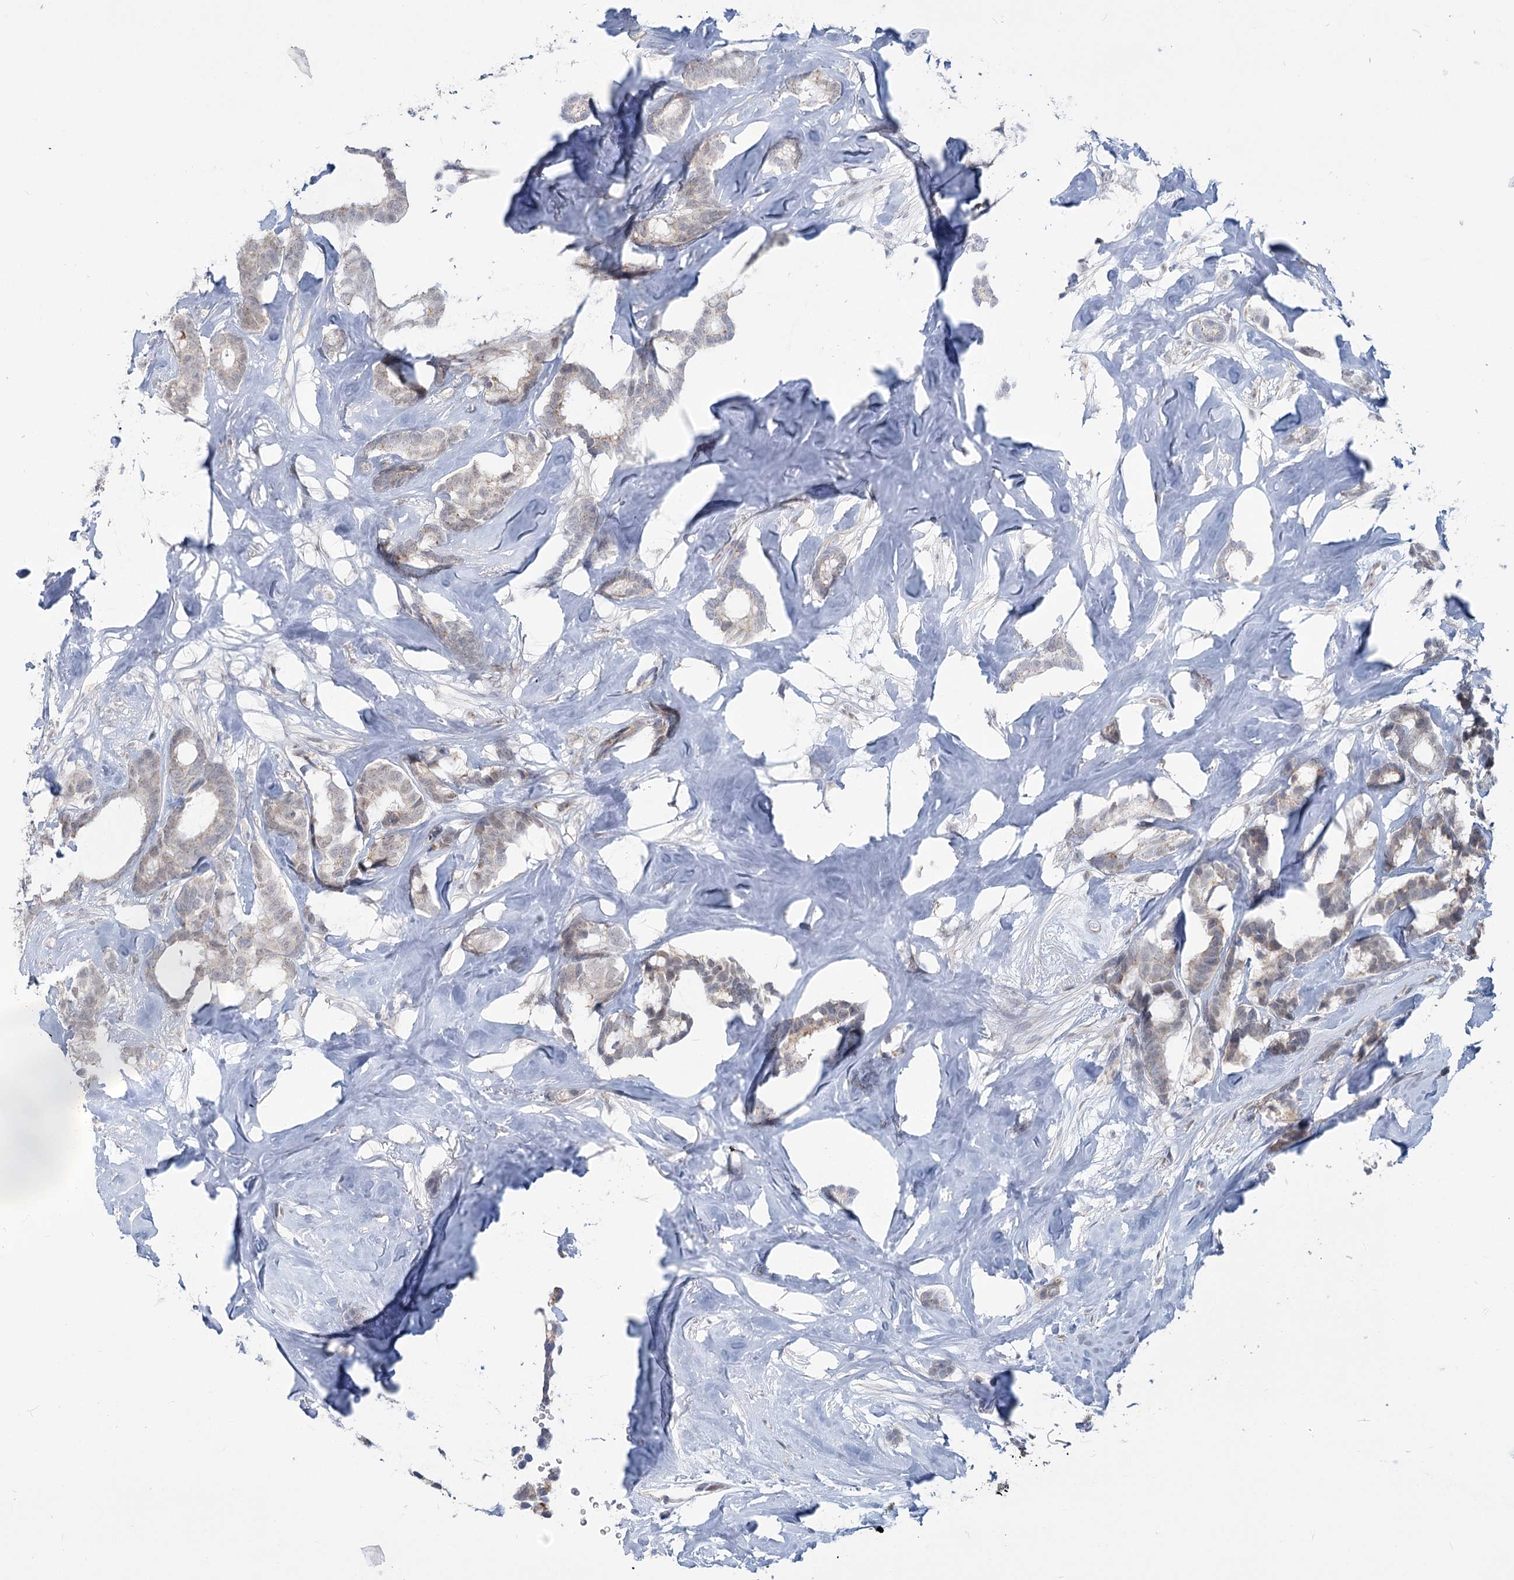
{"staining": {"intensity": "negative", "quantity": "none", "location": "none"}, "tissue": "breast cancer", "cell_type": "Tumor cells", "image_type": "cancer", "snomed": [{"axis": "morphology", "description": "Duct carcinoma"}, {"axis": "topography", "description": "Breast"}], "caption": "High magnification brightfield microscopy of breast cancer stained with DAB (brown) and counterstained with hematoxylin (blue): tumor cells show no significant expression.", "gene": "MTG1", "patient": {"sex": "female", "age": 87}}